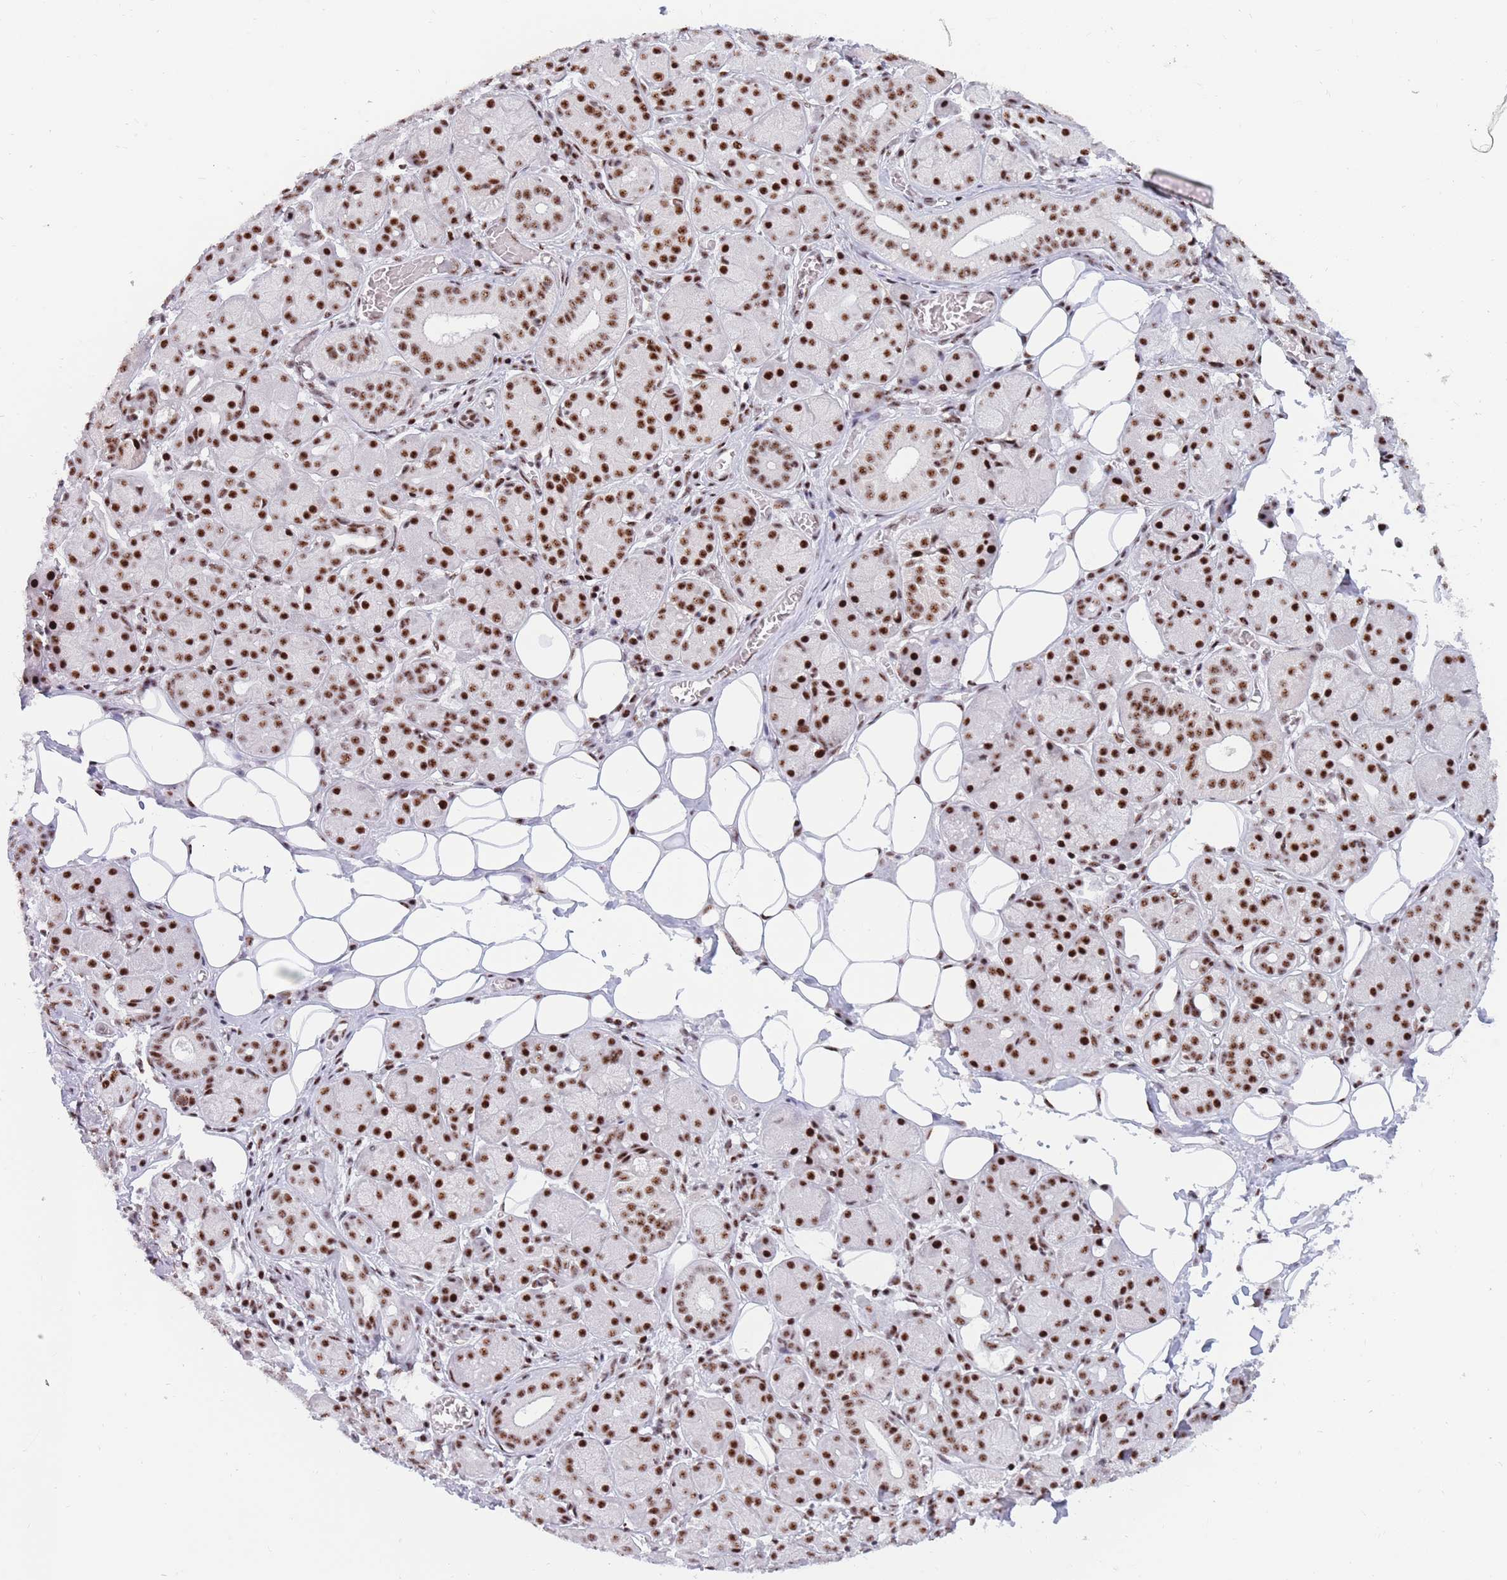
{"staining": {"intensity": "strong", "quantity": ">75%", "location": "nuclear"}, "tissue": "salivary gland", "cell_type": "Glandular cells", "image_type": "normal", "snomed": [{"axis": "morphology", "description": "Squamous cell carcinoma, NOS"}, {"axis": "topography", "description": "Skin"}, {"axis": "topography", "description": "Head-Neck"}], "caption": "Brown immunohistochemical staining in normal salivary gland exhibits strong nuclear staining in about >75% of glandular cells. The staining was performed using DAB (3,3'-diaminobenzidine), with brown indicating positive protein expression. Nuclei are stained blue with hematoxylin.", "gene": "TMEM35B", "patient": {"sex": "male", "age": 80}}